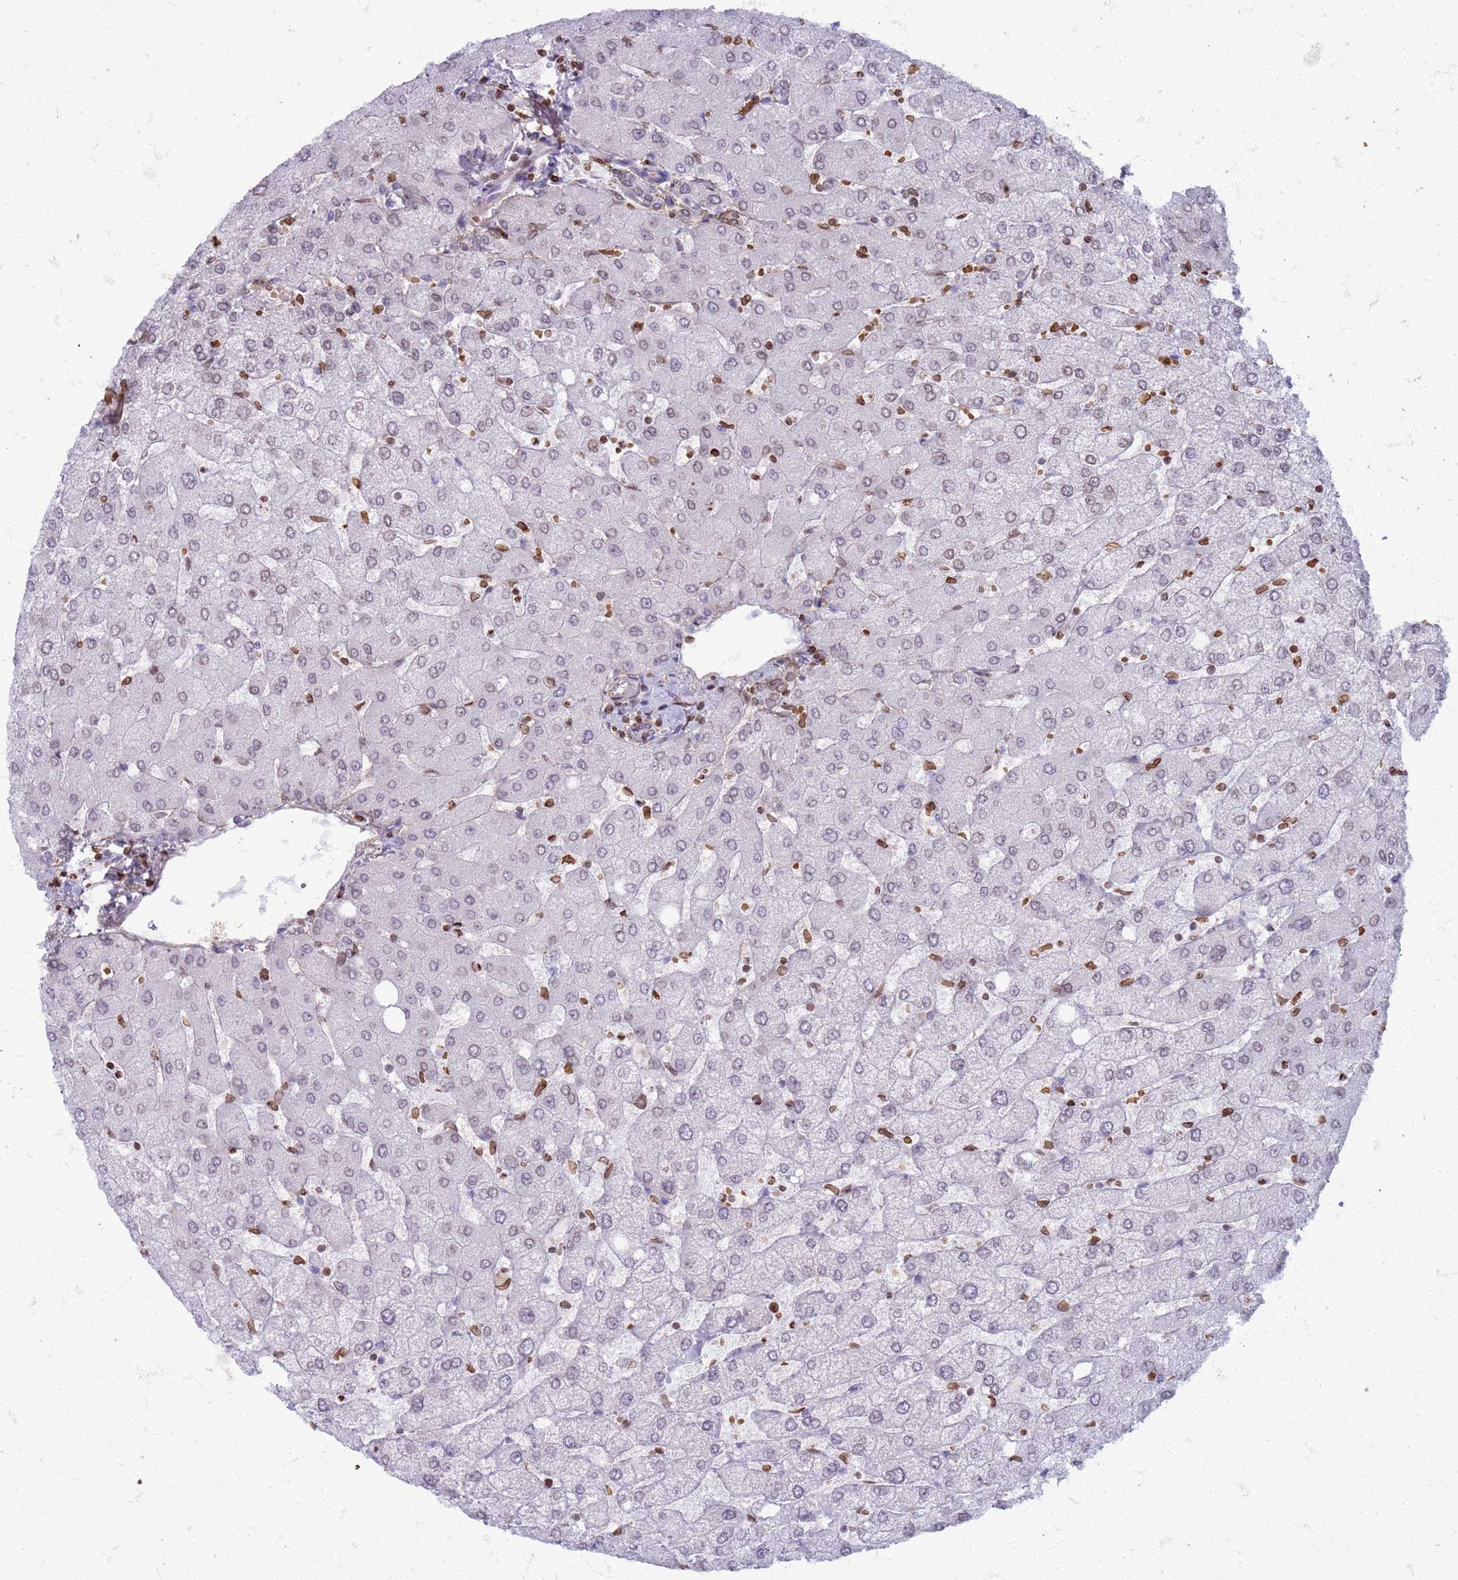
{"staining": {"intensity": "negative", "quantity": "none", "location": "none"}, "tissue": "liver", "cell_type": "Cholangiocytes", "image_type": "normal", "snomed": [{"axis": "morphology", "description": "Normal tissue, NOS"}, {"axis": "topography", "description": "Liver"}], "caption": "This micrograph is of normal liver stained with IHC to label a protein in brown with the nuclei are counter-stained blue. There is no staining in cholangiocytes. (Brightfield microscopy of DAB (3,3'-diaminobenzidine) IHC at high magnification).", "gene": "METTL25B", "patient": {"sex": "female", "age": 54}}